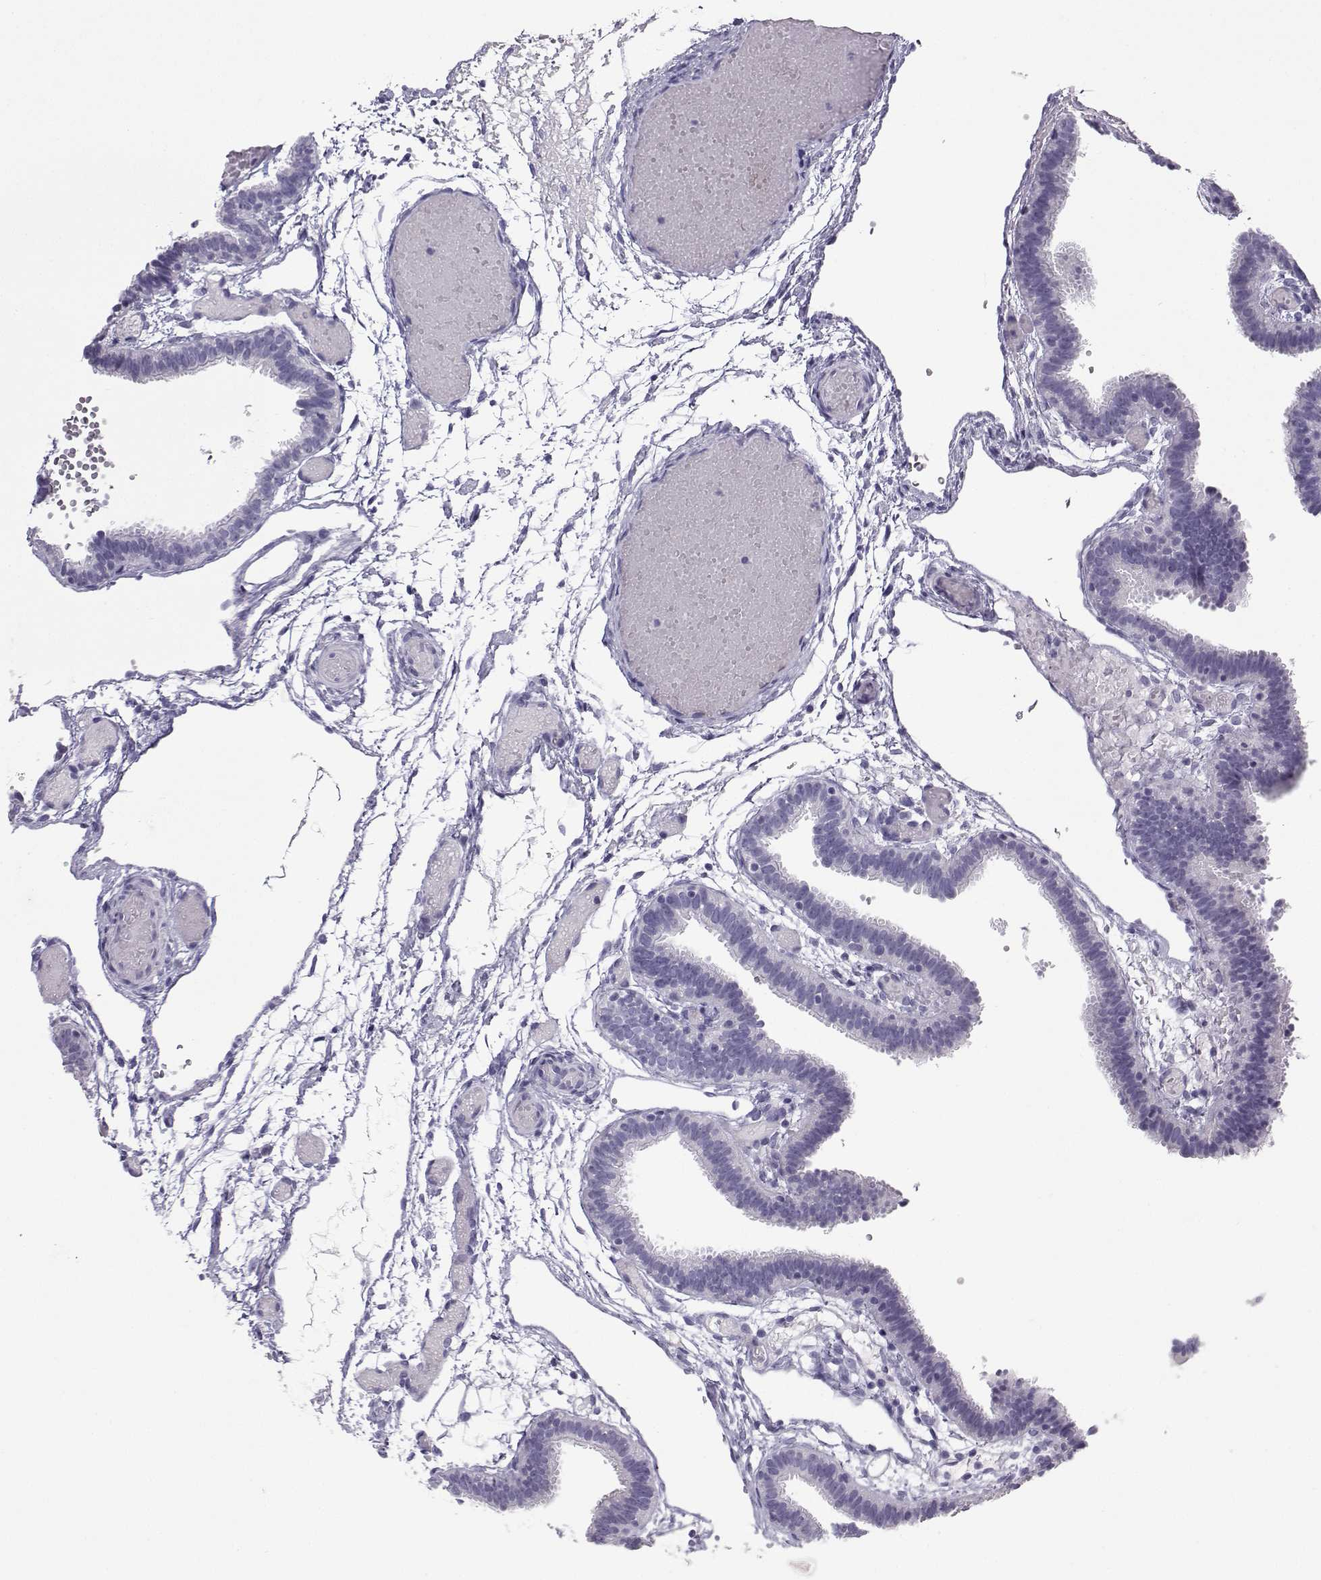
{"staining": {"intensity": "negative", "quantity": "none", "location": "none"}, "tissue": "fallopian tube", "cell_type": "Glandular cells", "image_type": "normal", "snomed": [{"axis": "morphology", "description": "Normal tissue, NOS"}, {"axis": "topography", "description": "Fallopian tube"}], "caption": "This image is of normal fallopian tube stained with immunohistochemistry to label a protein in brown with the nuclei are counter-stained blue. There is no expression in glandular cells. The staining was performed using DAB (3,3'-diaminobenzidine) to visualize the protein expression in brown, while the nuclei were stained in blue with hematoxylin (Magnification: 20x).", "gene": "NEFL", "patient": {"sex": "female", "age": 37}}